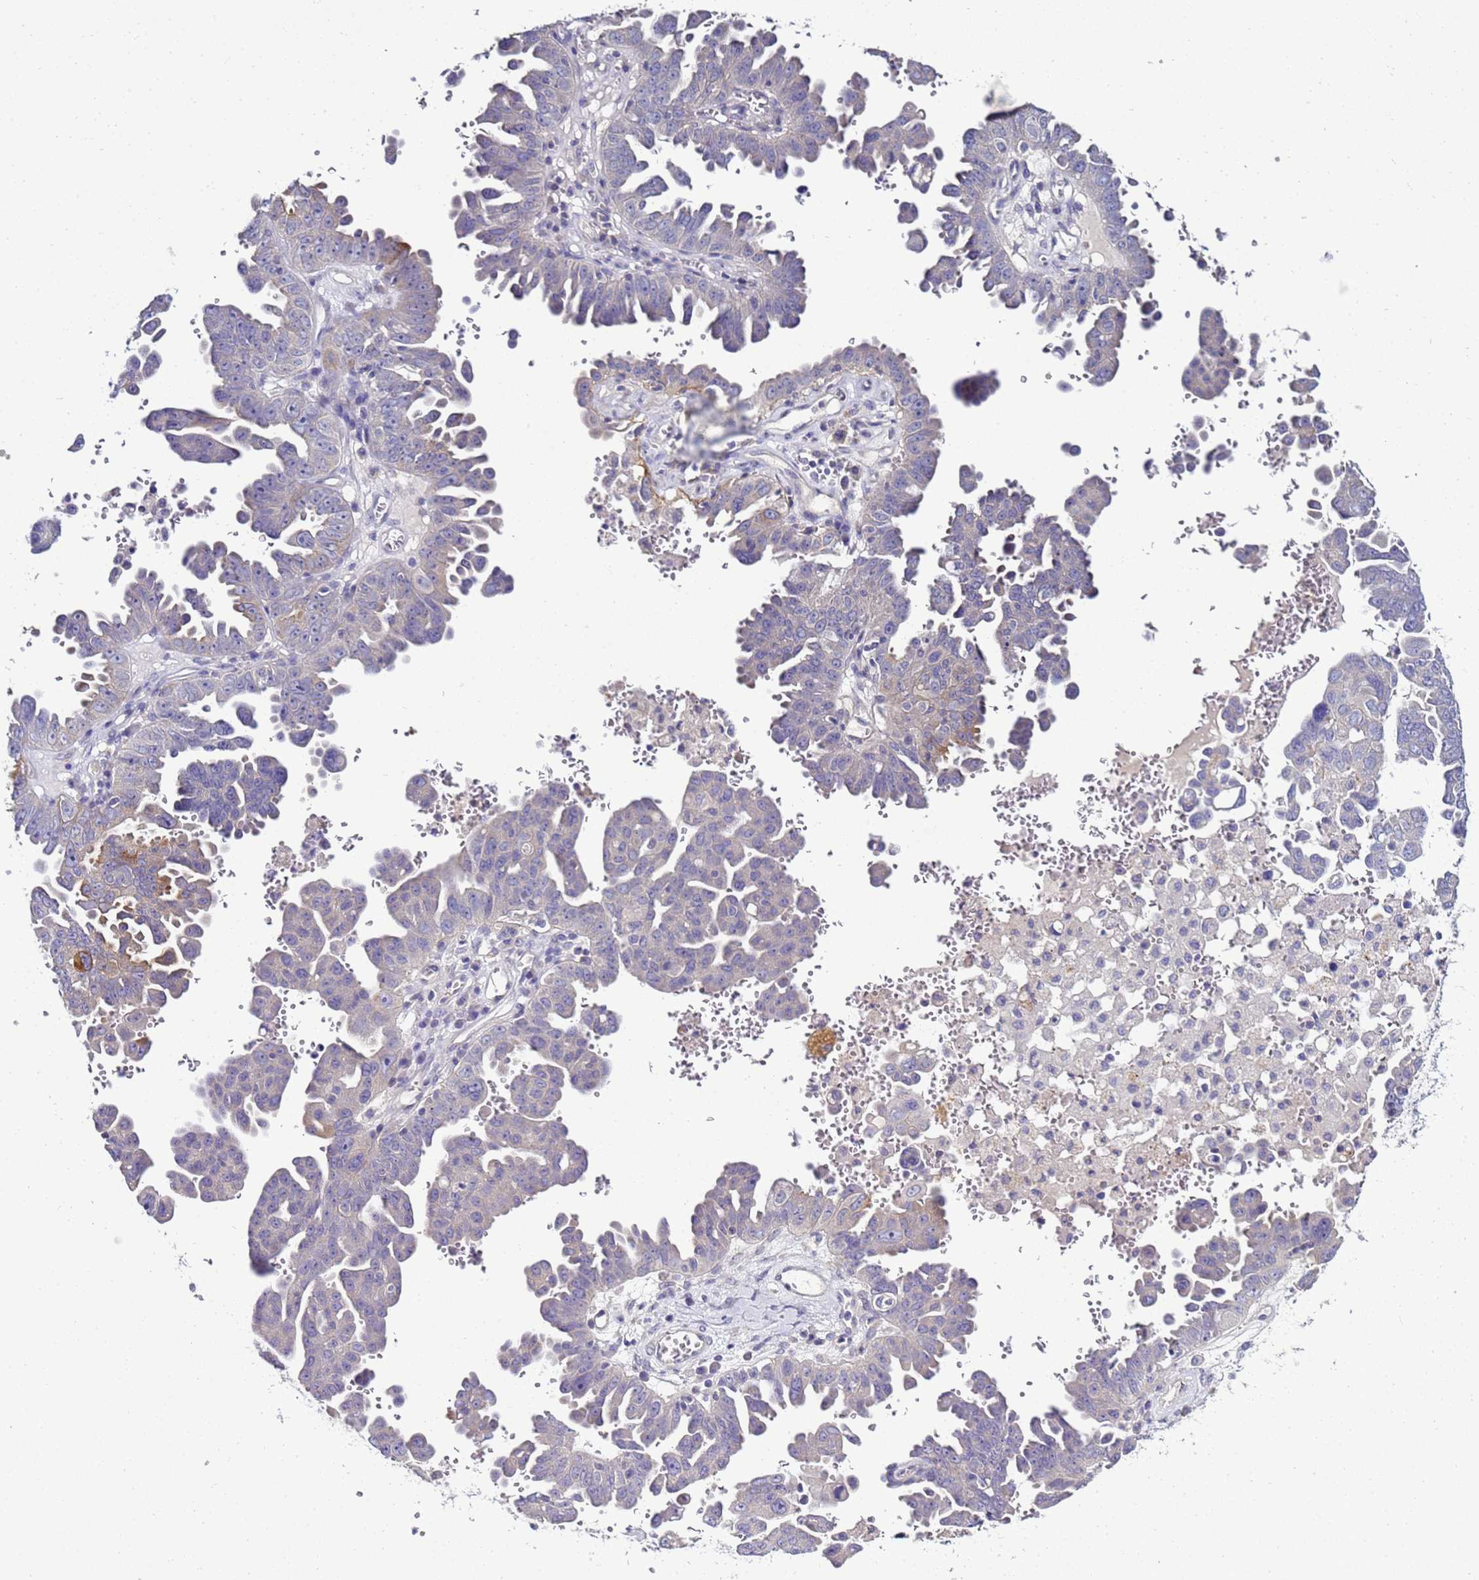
{"staining": {"intensity": "moderate", "quantity": "<25%", "location": "cytoplasmic/membranous"}, "tissue": "ovarian cancer", "cell_type": "Tumor cells", "image_type": "cancer", "snomed": [{"axis": "morphology", "description": "Carcinoma, endometroid"}, {"axis": "topography", "description": "Ovary"}], "caption": "Protein staining by immunohistochemistry (IHC) displays moderate cytoplasmic/membranous staining in approximately <25% of tumor cells in ovarian endometroid carcinoma. The staining is performed using DAB brown chromogen to label protein expression. The nuclei are counter-stained blue using hematoxylin.", "gene": "FAM166B", "patient": {"sex": "female", "age": 62}}